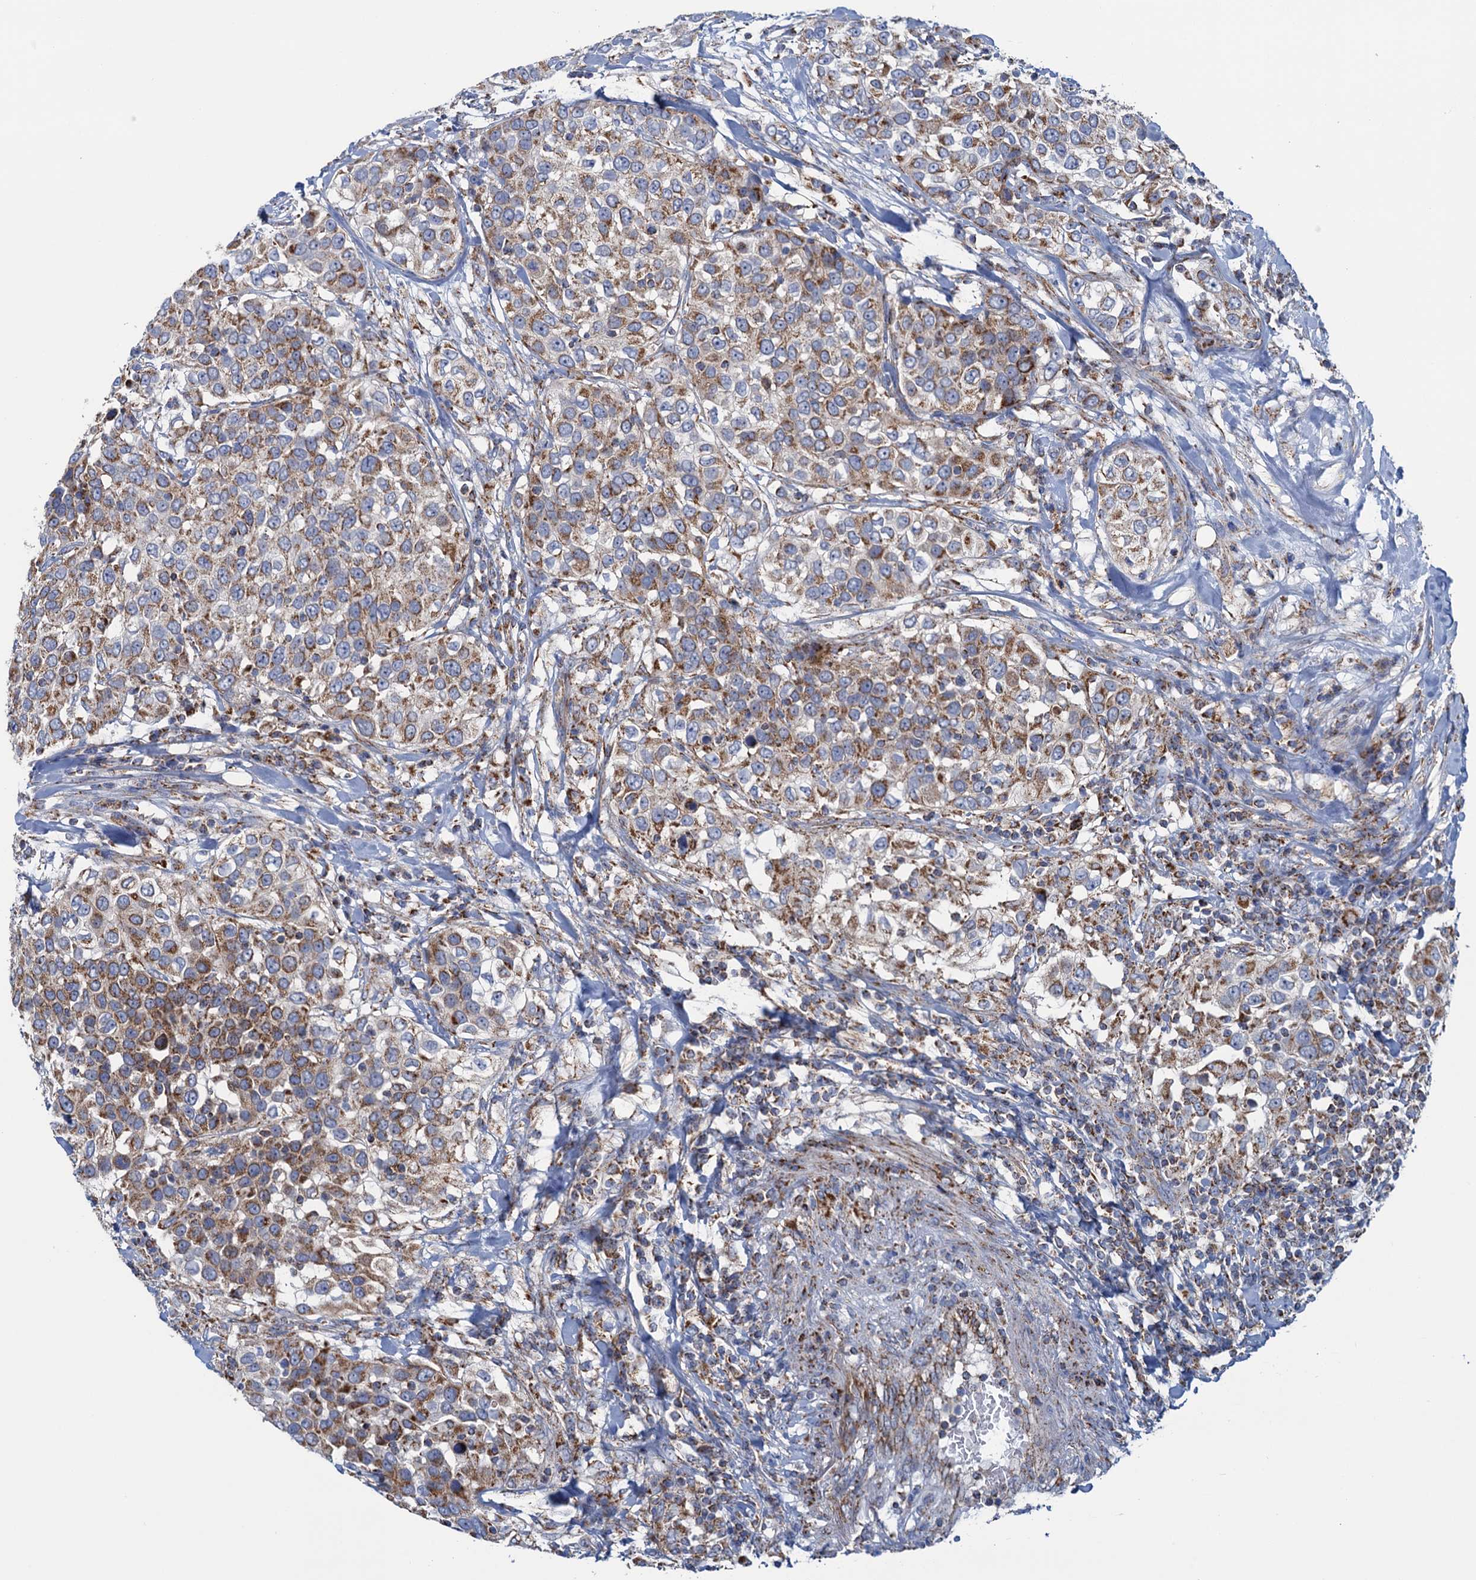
{"staining": {"intensity": "moderate", "quantity": ">75%", "location": "cytoplasmic/membranous"}, "tissue": "urothelial cancer", "cell_type": "Tumor cells", "image_type": "cancer", "snomed": [{"axis": "morphology", "description": "Urothelial carcinoma, High grade"}, {"axis": "topography", "description": "Urinary bladder"}], "caption": "A medium amount of moderate cytoplasmic/membranous expression is appreciated in about >75% of tumor cells in urothelial carcinoma (high-grade) tissue. (Stains: DAB (3,3'-diaminobenzidine) in brown, nuclei in blue, Microscopy: brightfield microscopy at high magnification).", "gene": "GTPBP3", "patient": {"sex": "female", "age": 80}}